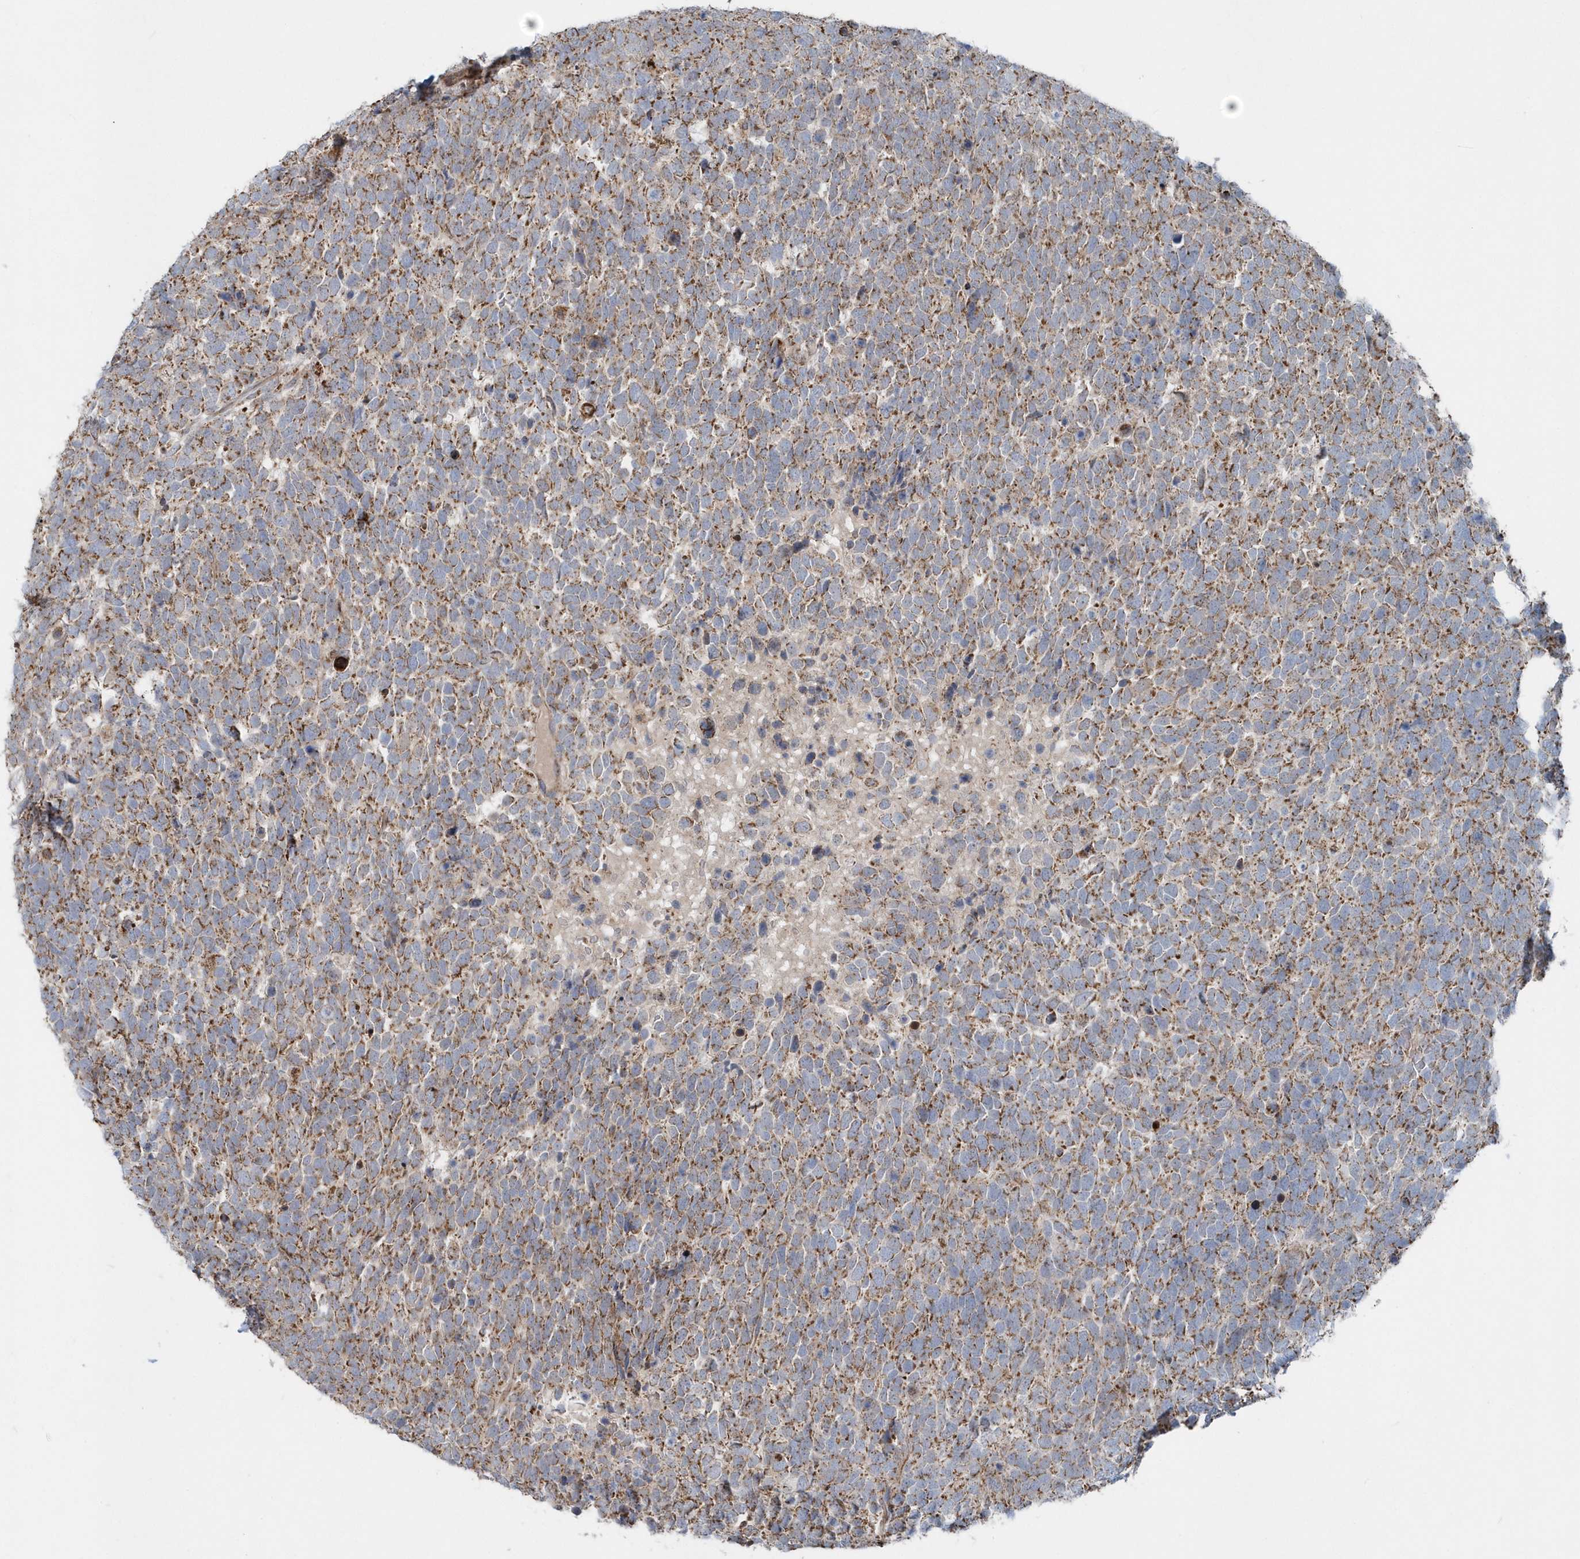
{"staining": {"intensity": "moderate", "quantity": ">75%", "location": "cytoplasmic/membranous"}, "tissue": "urothelial cancer", "cell_type": "Tumor cells", "image_type": "cancer", "snomed": [{"axis": "morphology", "description": "Urothelial carcinoma, High grade"}, {"axis": "topography", "description": "Urinary bladder"}], "caption": "Immunohistochemistry staining of high-grade urothelial carcinoma, which shows medium levels of moderate cytoplasmic/membranous staining in about >75% of tumor cells indicating moderate cytoplasmic/membranous protein positivity. The staining was performed using DAB (brown) for protein detection and nuclei were counterstained in hematoxylin (blue).", "gene": "PPP1R7", "patient": {"sex": "female", "age": 82}}